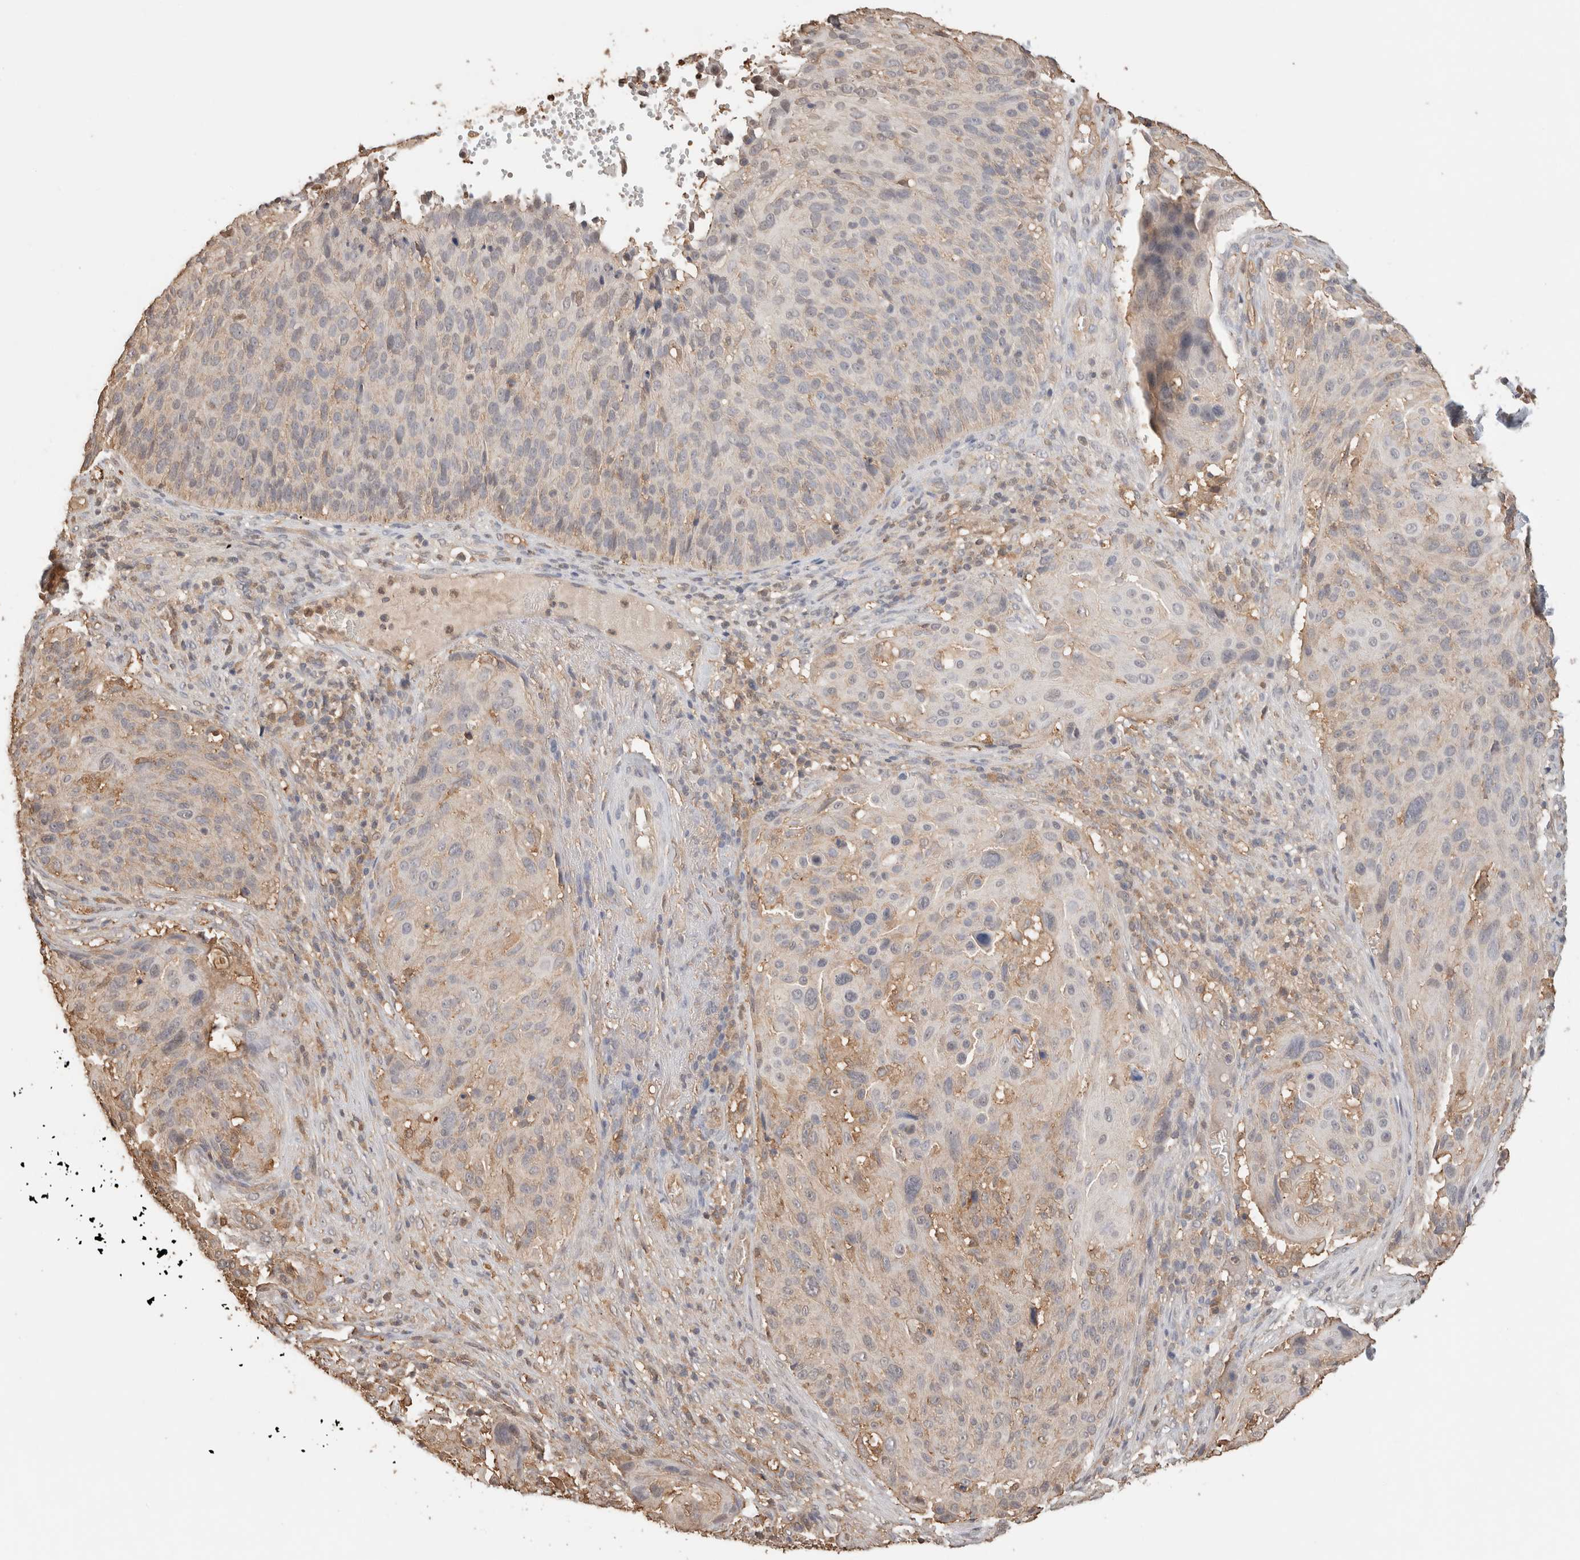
{"staining": {"intensity": "negative", "quantity": "none", "location": "none"}, "tissue": "cervical cancer", "cell_type": "Tumor cells", "image_type": "cancer", "snomed": [{"axis": "morphology", "description": "Squamous cell carcinoma, NOS"}, {"axis": "topography", "description": "Cervix"}], "caption": "This is a micrograph of immunohistochemistry (IHC) staining of cervical cancer (squamous cell carcinoma), which shows no expression in tumor cells.", "gene": "YWHAH", "patient": {"sex": "female", "age": 74}}